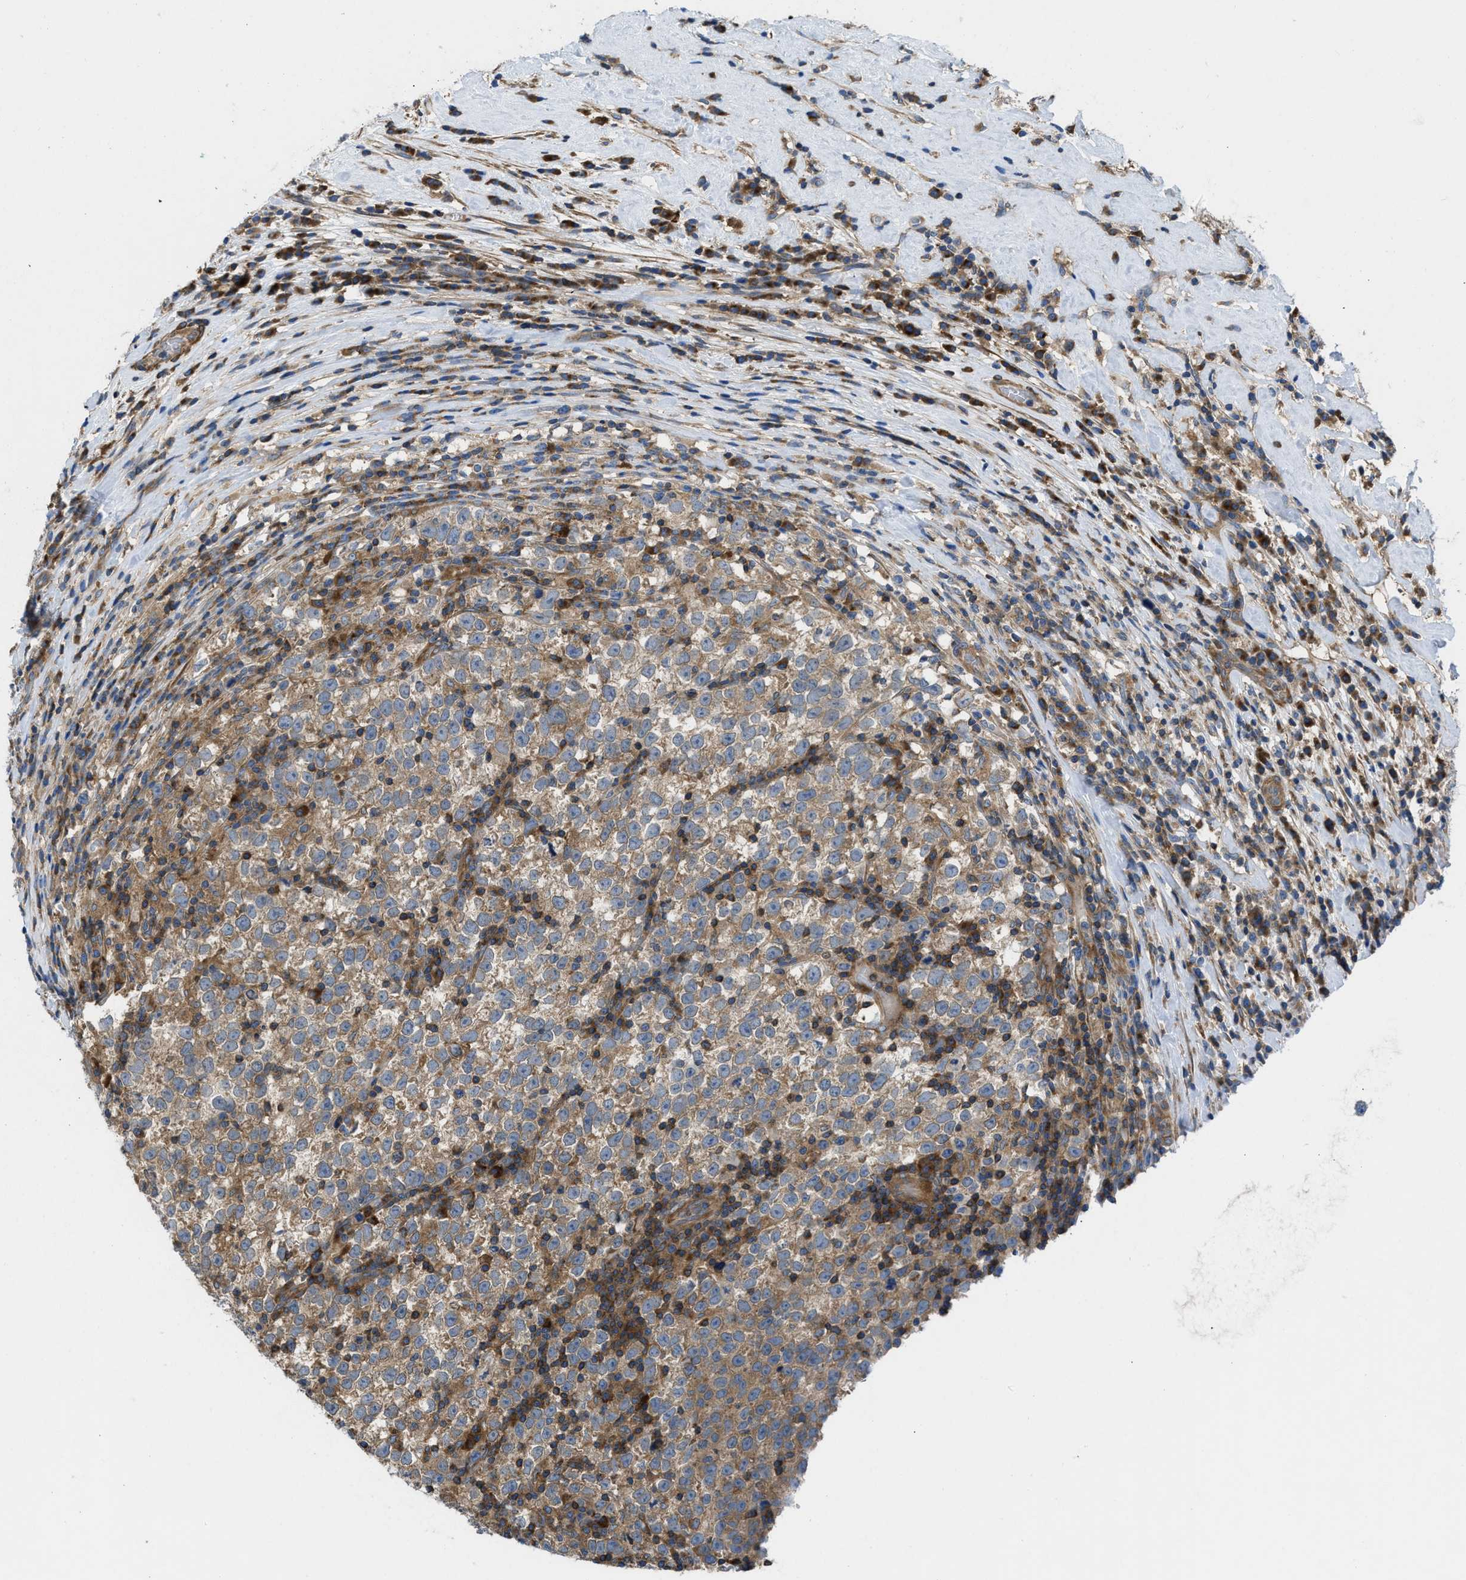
{"staining": {"intensity": "moderate", "quantity": ">75%", "location": "cytoplasmic/membranous"}, "tissue": "testis cancer", "cell_type": "Tumor cells", "image_type": "cancer", "snomed": [{"axis": "morphology", "description": "Normal tissue, NOS"}, {"axis": "morphology", "description": "Seminoma, NOS"}, {"axis": "topography", "description": "Testis"}], "caption": "An IHC histopathology image of tumor tissue is shown. Protein staining in brown shows moderate cytoplasmic/membranous positivity in seminoma (testis) within tumor cells.", "gene": "CHKB", "patient": {"sex": "male", "age": 43}}